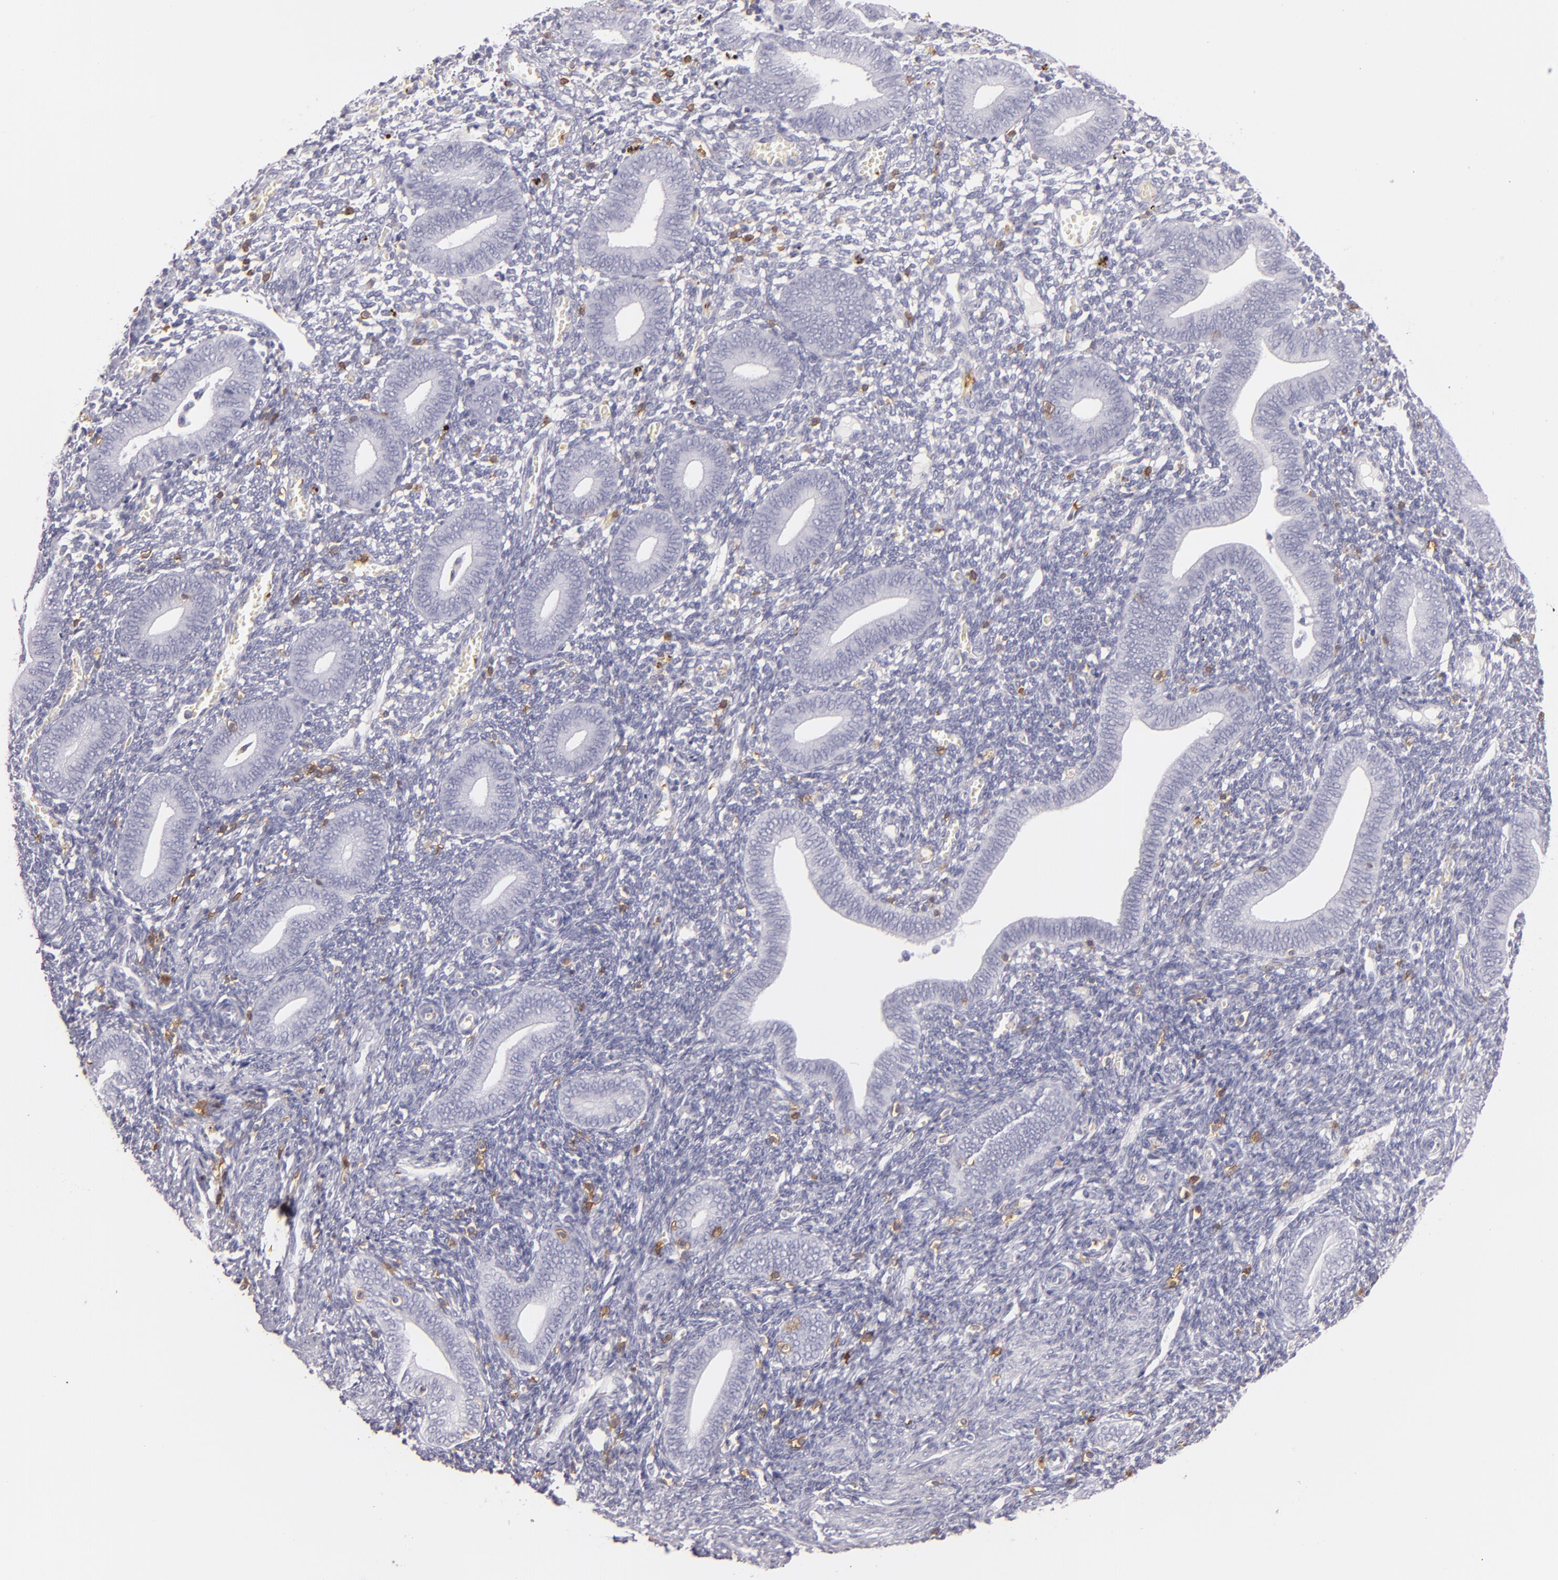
{"staining": {"intensity": "negative", "quantity": "none", "location": "none"}, "tissue": "endometrium", "cell_type": "Cells in endometrial stroma", "image_type": "normal", "snomed": [{"axis": "morphology", "description": "Normal tissue, NOS"}, {"axis": "topography", "description": "Uterus"}, {"axis": "topography", "description": "Endometrium"}], "caption": "Immunohistochemical staining of normal endometrium exhibits no significant staining in cells in endometrial stroma. (Stains: DAB (3,3'-diaminobenzidine) IHC with hematoxylin counter stain, Microscopy: brightfield microscopy at high magnification).", "gene": "LAT", "patient": {"sex": "female", "age": 33}}